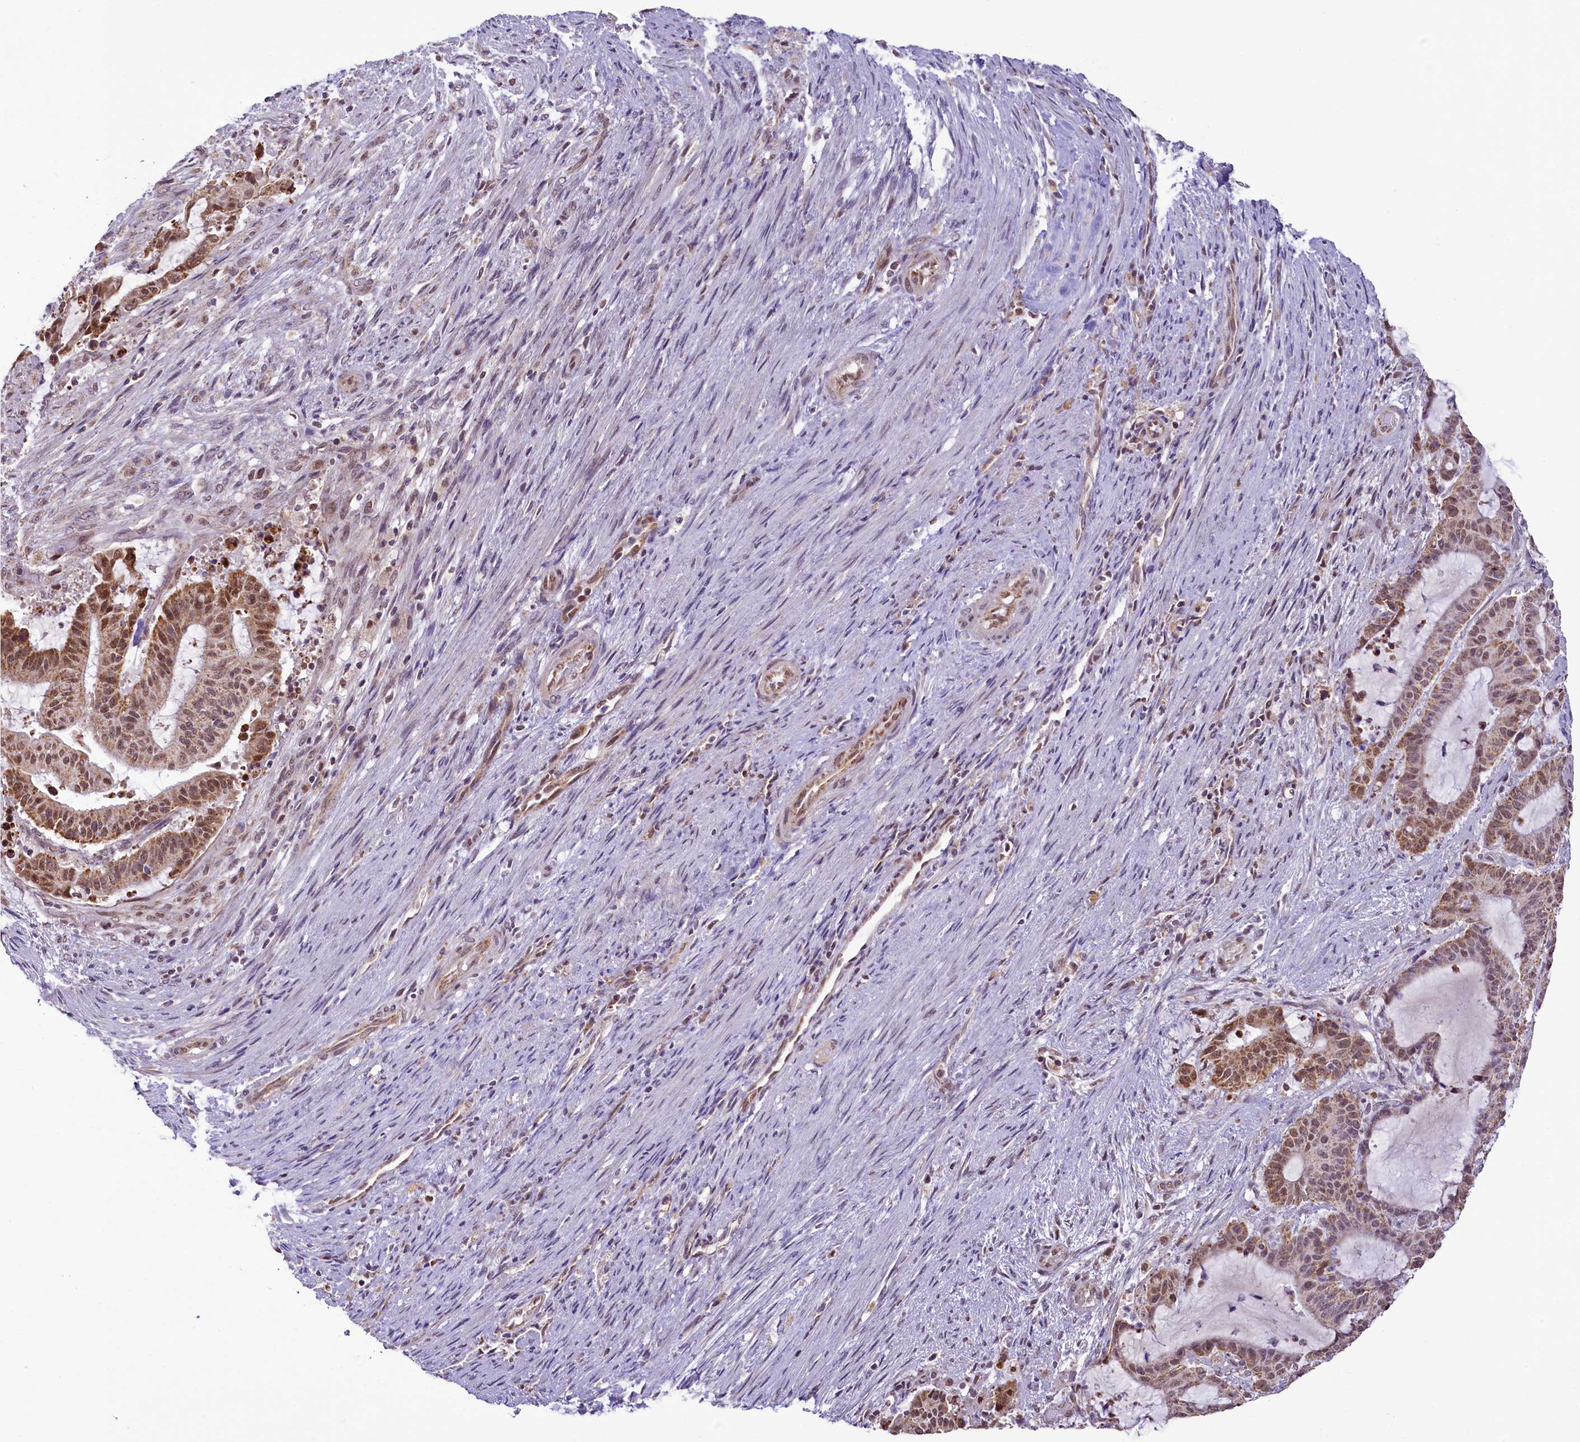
{"staining": {"intensity": "moderate", "quantity": ">75%", "location": "cytoplasmic/membranous,nuclear"}, "tissue": "liver cancer", "cell_type": "Tumor cells", "image_type": "cancer", "snomed": [{"axis": "morphology", "description": "Normal tissue, NOS"}, {"axis": "morphology", "description": "Cholangiocarcinoma"}, {"axis": "topography", "description": "Liver"}, {"axis": "topography", "description": "Peripheral nerve tissue"}], "caption": "Immunohistochemical staining of liver cancer (cholangiocarcinoma) demonstrates moderate cytoplasmic/membranous and nuclear protein staining in about >75% of tumor cells.", "gene": "PAF1", "patient": {"sex": "female", "age": 73}}